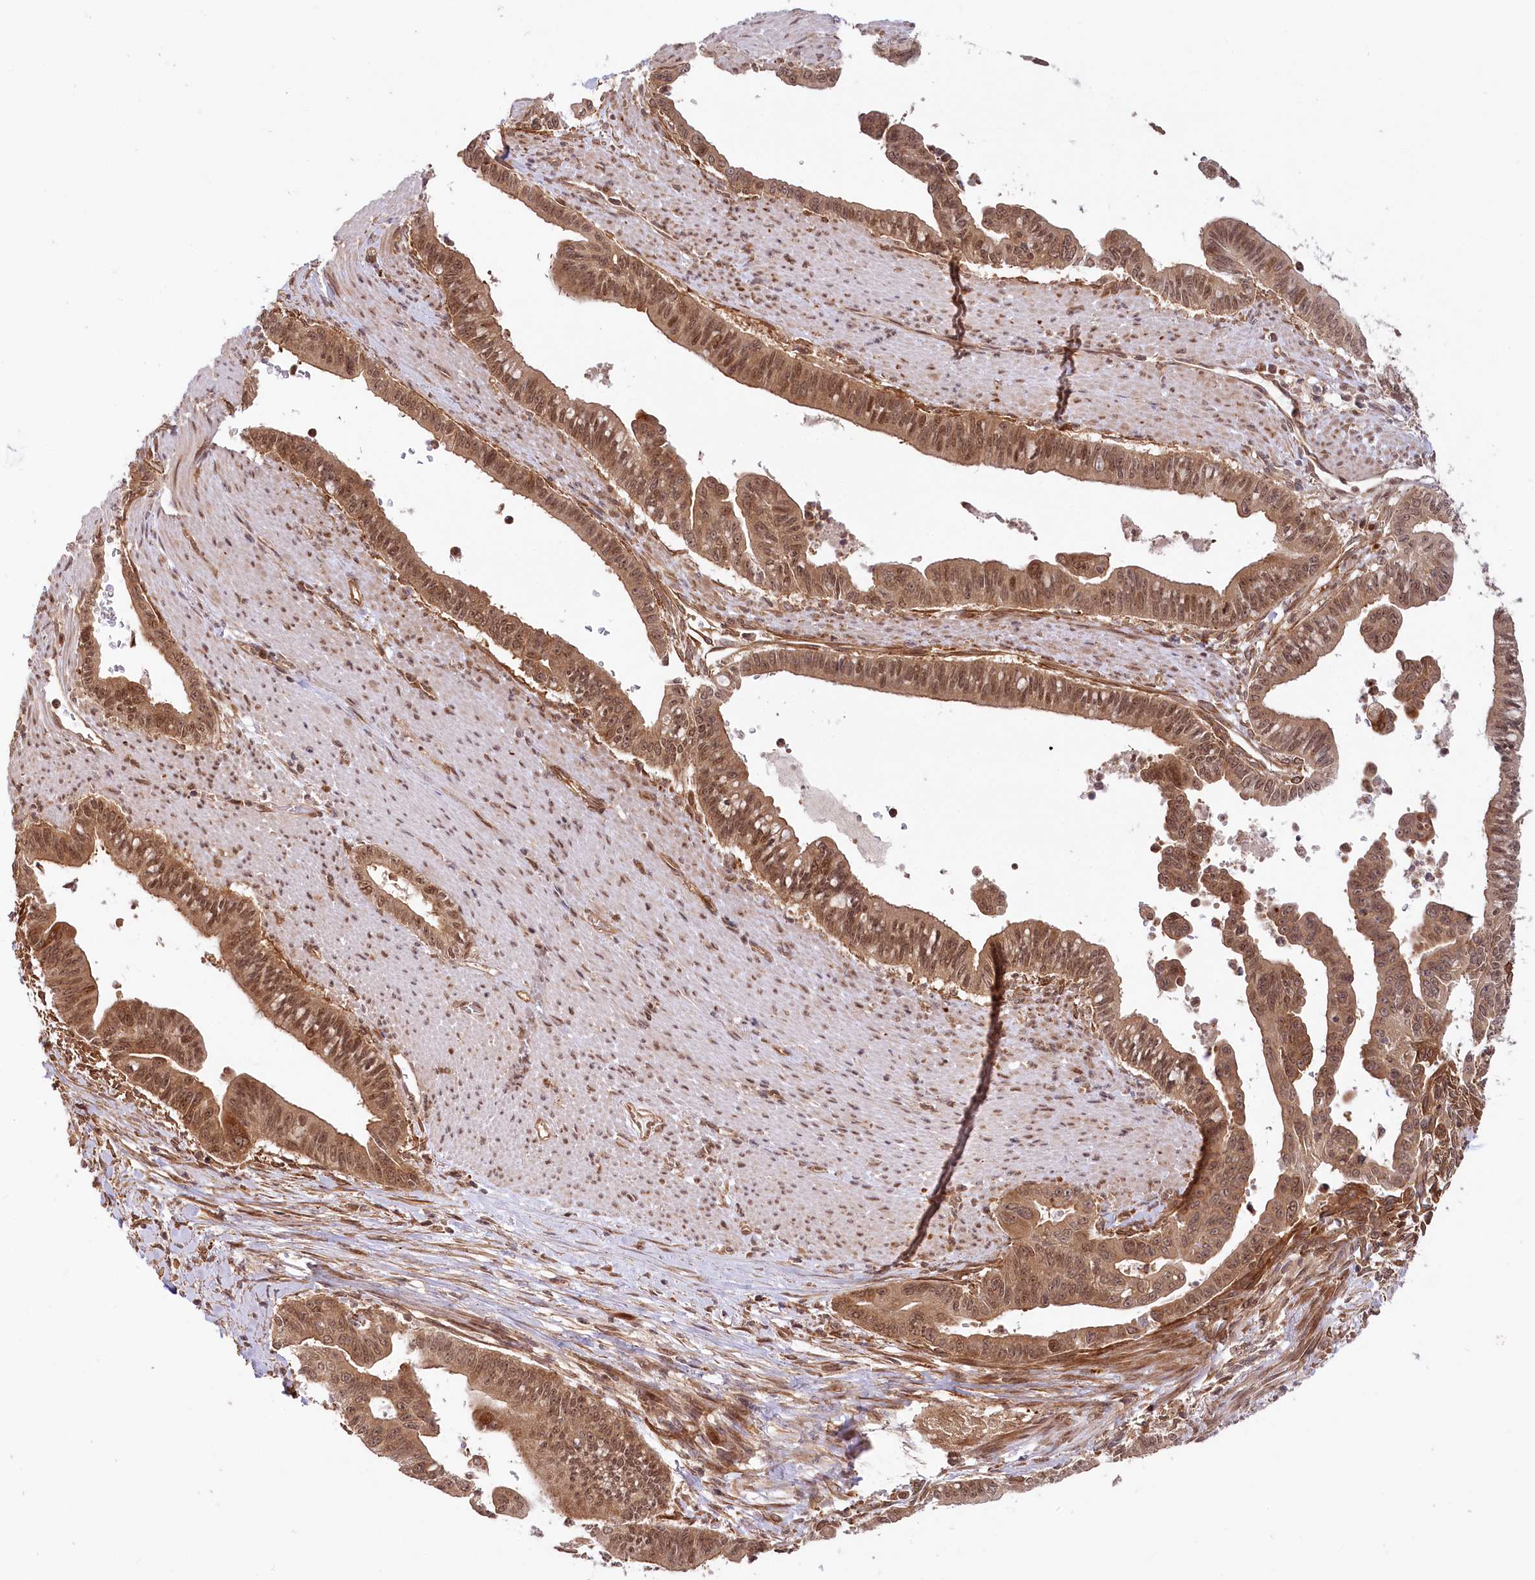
{"staining": {"intensity": "strong", "quantity": ">75%", "location": "cytoplasmic/membranous,nuclear"}, "tissue": "pancreatic cancer", "cell_type": "Tumor cells", "image_type": "cancer", "snomed": [{"axis": "morphology", "description": "Adenocarcinoma, NOS"}, {"axis": "topography", "description": "Pancreas"}], "caption": "An image of pancreatic adenocarcinoma stained for a protein demonstrates strong cytoplasmic/membranous and nuclear brown staining in tumor cells.", "gene": "CEP70", "patient": {"sex": "male", "age": 70}}